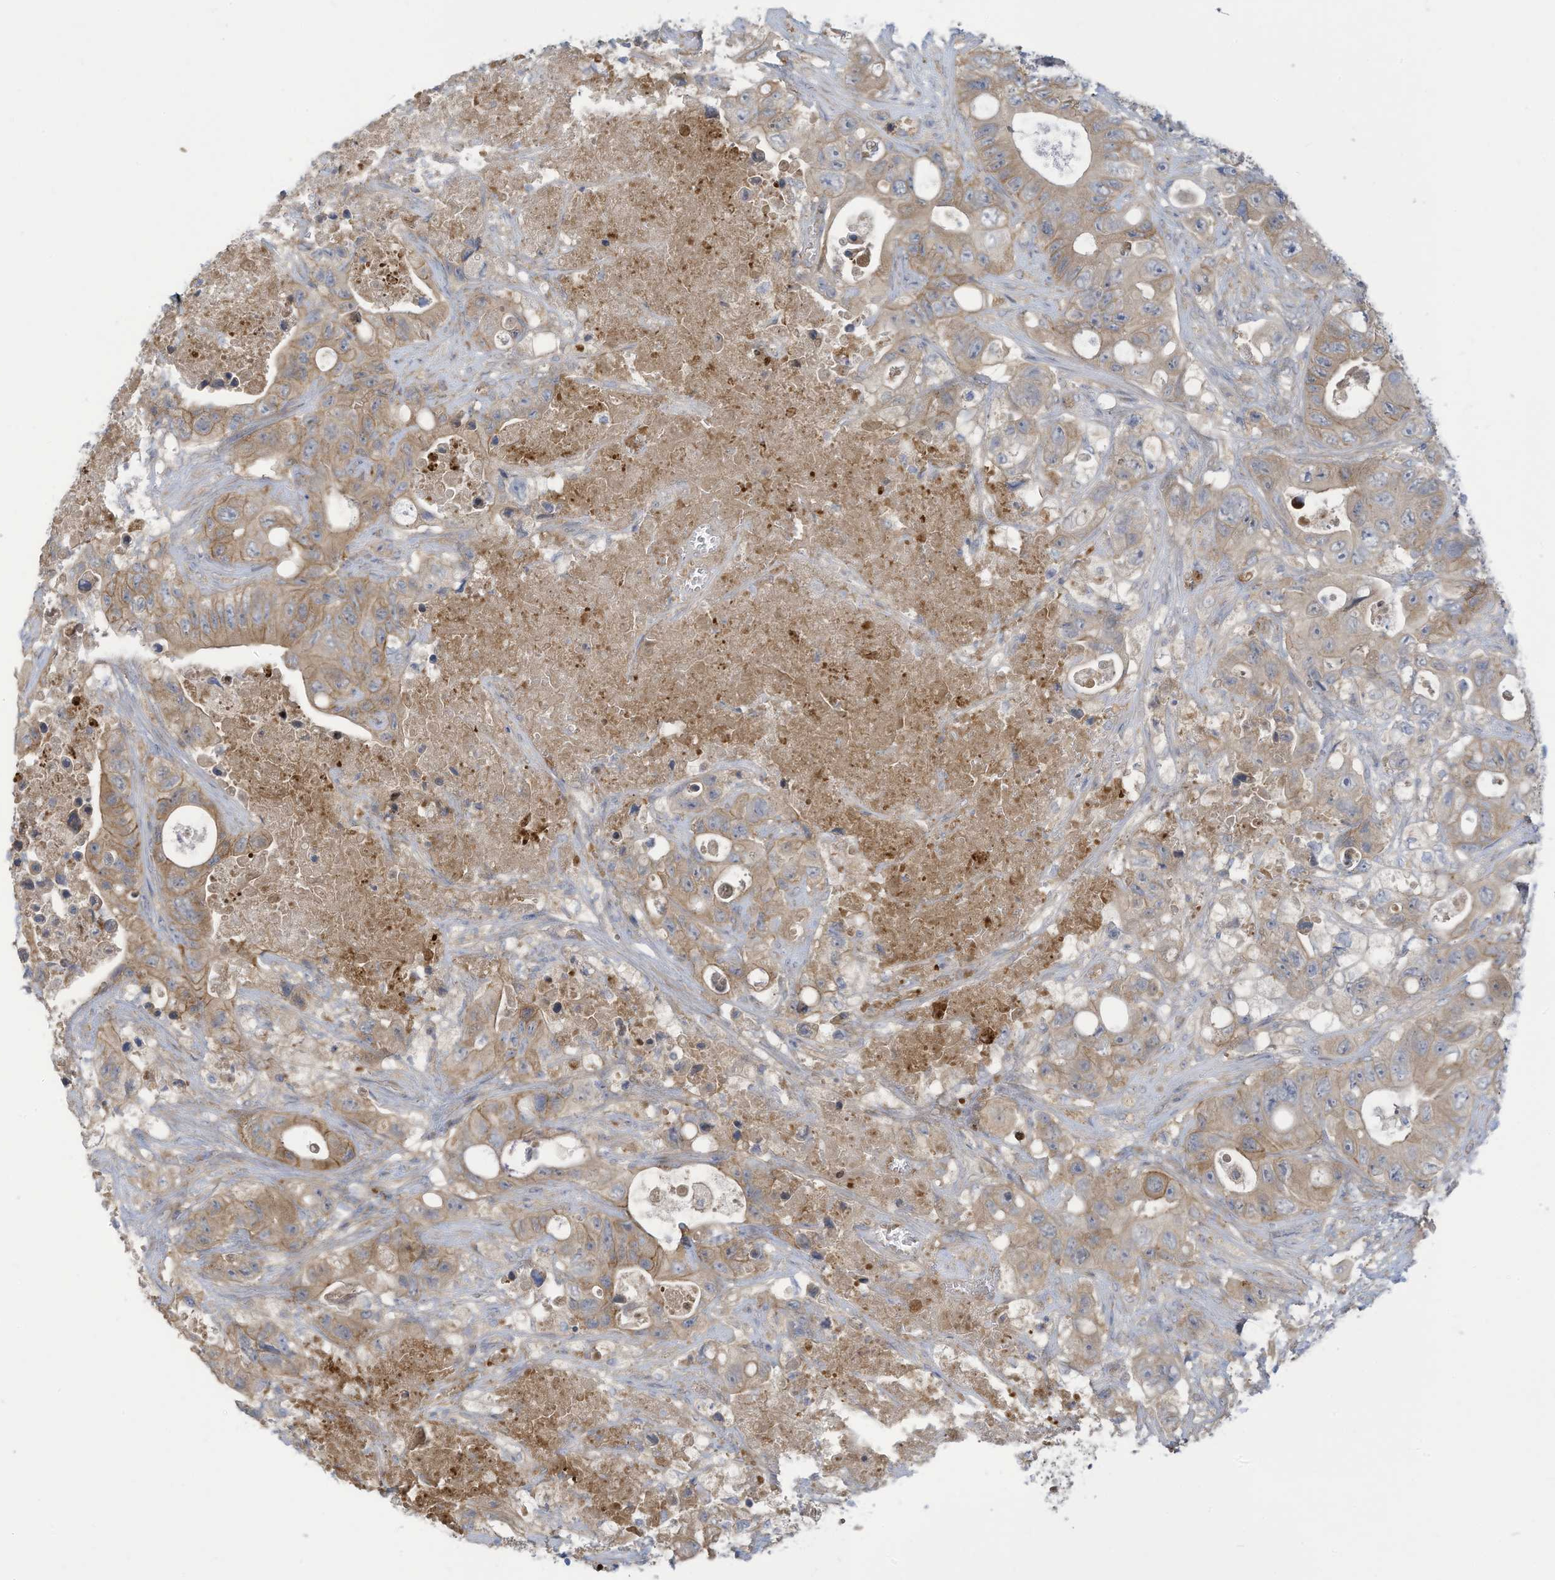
{"staining": {"intensity": "moderate", "quantity": "25%-75%", "location": "cytoplasmic/membranous"}, "tissue": "colorectal cancer", "cell_type": "Tumor cells", "image_type": "cancer", "snomed": [{"axis": "morphology", "description": "Adenocarcinoma, NOS"}, {"axis": "topography", "description": "Colon"}], "caption": "The immunohistochemical stain labels moderate cytoplasmic/membranous positivity in tumor cells of colorectal adenocarcinoma tissue.", "gene": "ADAT2", "patient": {"sex": "female", "age": 46}}